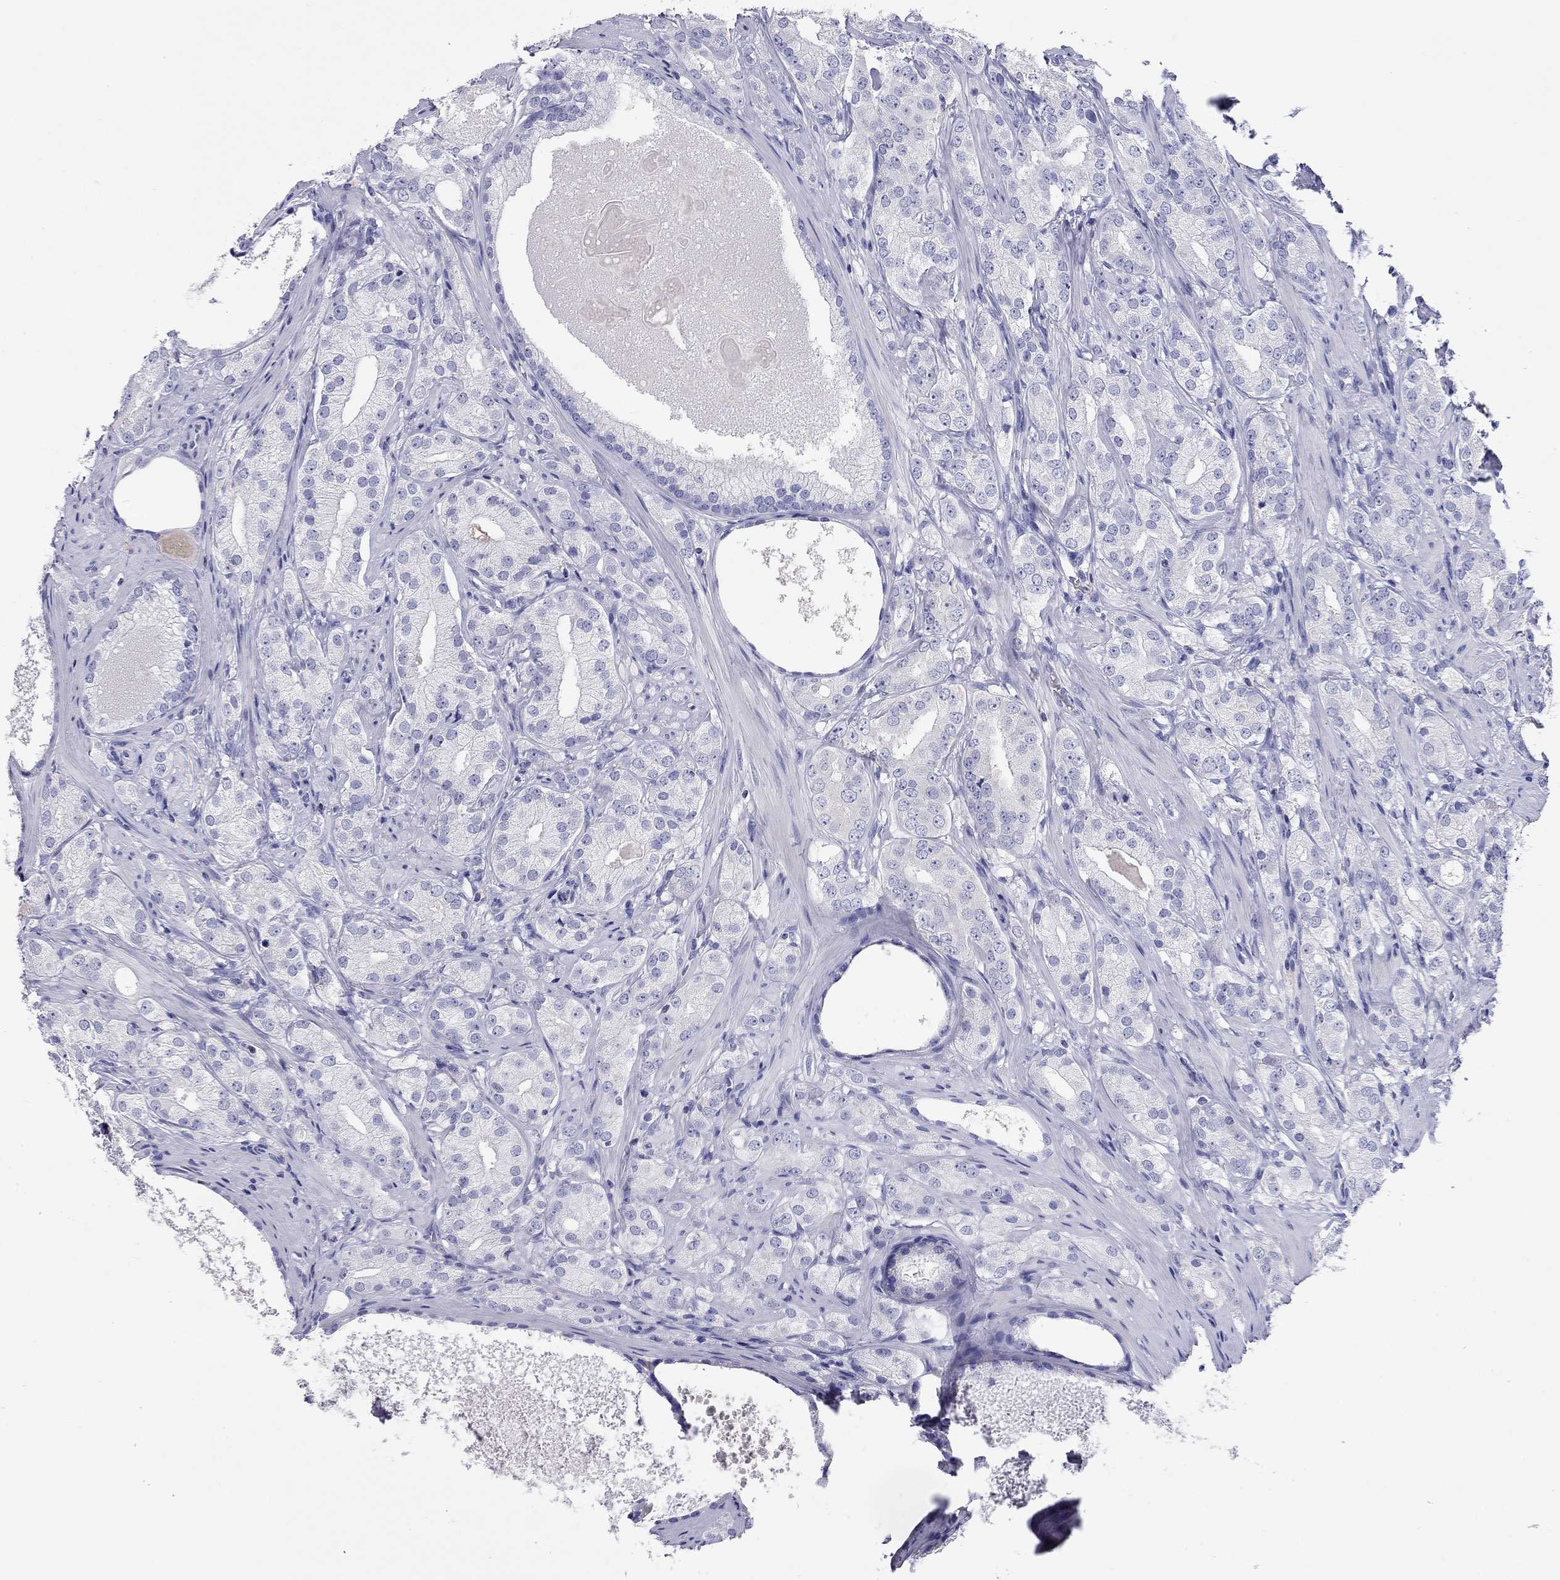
{"staining": {"intensity": "negative", "quantity": "none", "location": "none"}, "tissue": "prostate cancer", "cell_type": "Tumor cells", "image_type": "cancer", "snomed": [{"axis": "morphology", "description": "Adenocarcinoma, High grade"}, {"axis": "topography", "description": "Prostate and seminal vesicle, NOS"}], "caption": "There is no significant positivity in tumor cells of prostate cancer.", "gene": "CALHM1", "patient": {"sex": "male", "age": 62}}